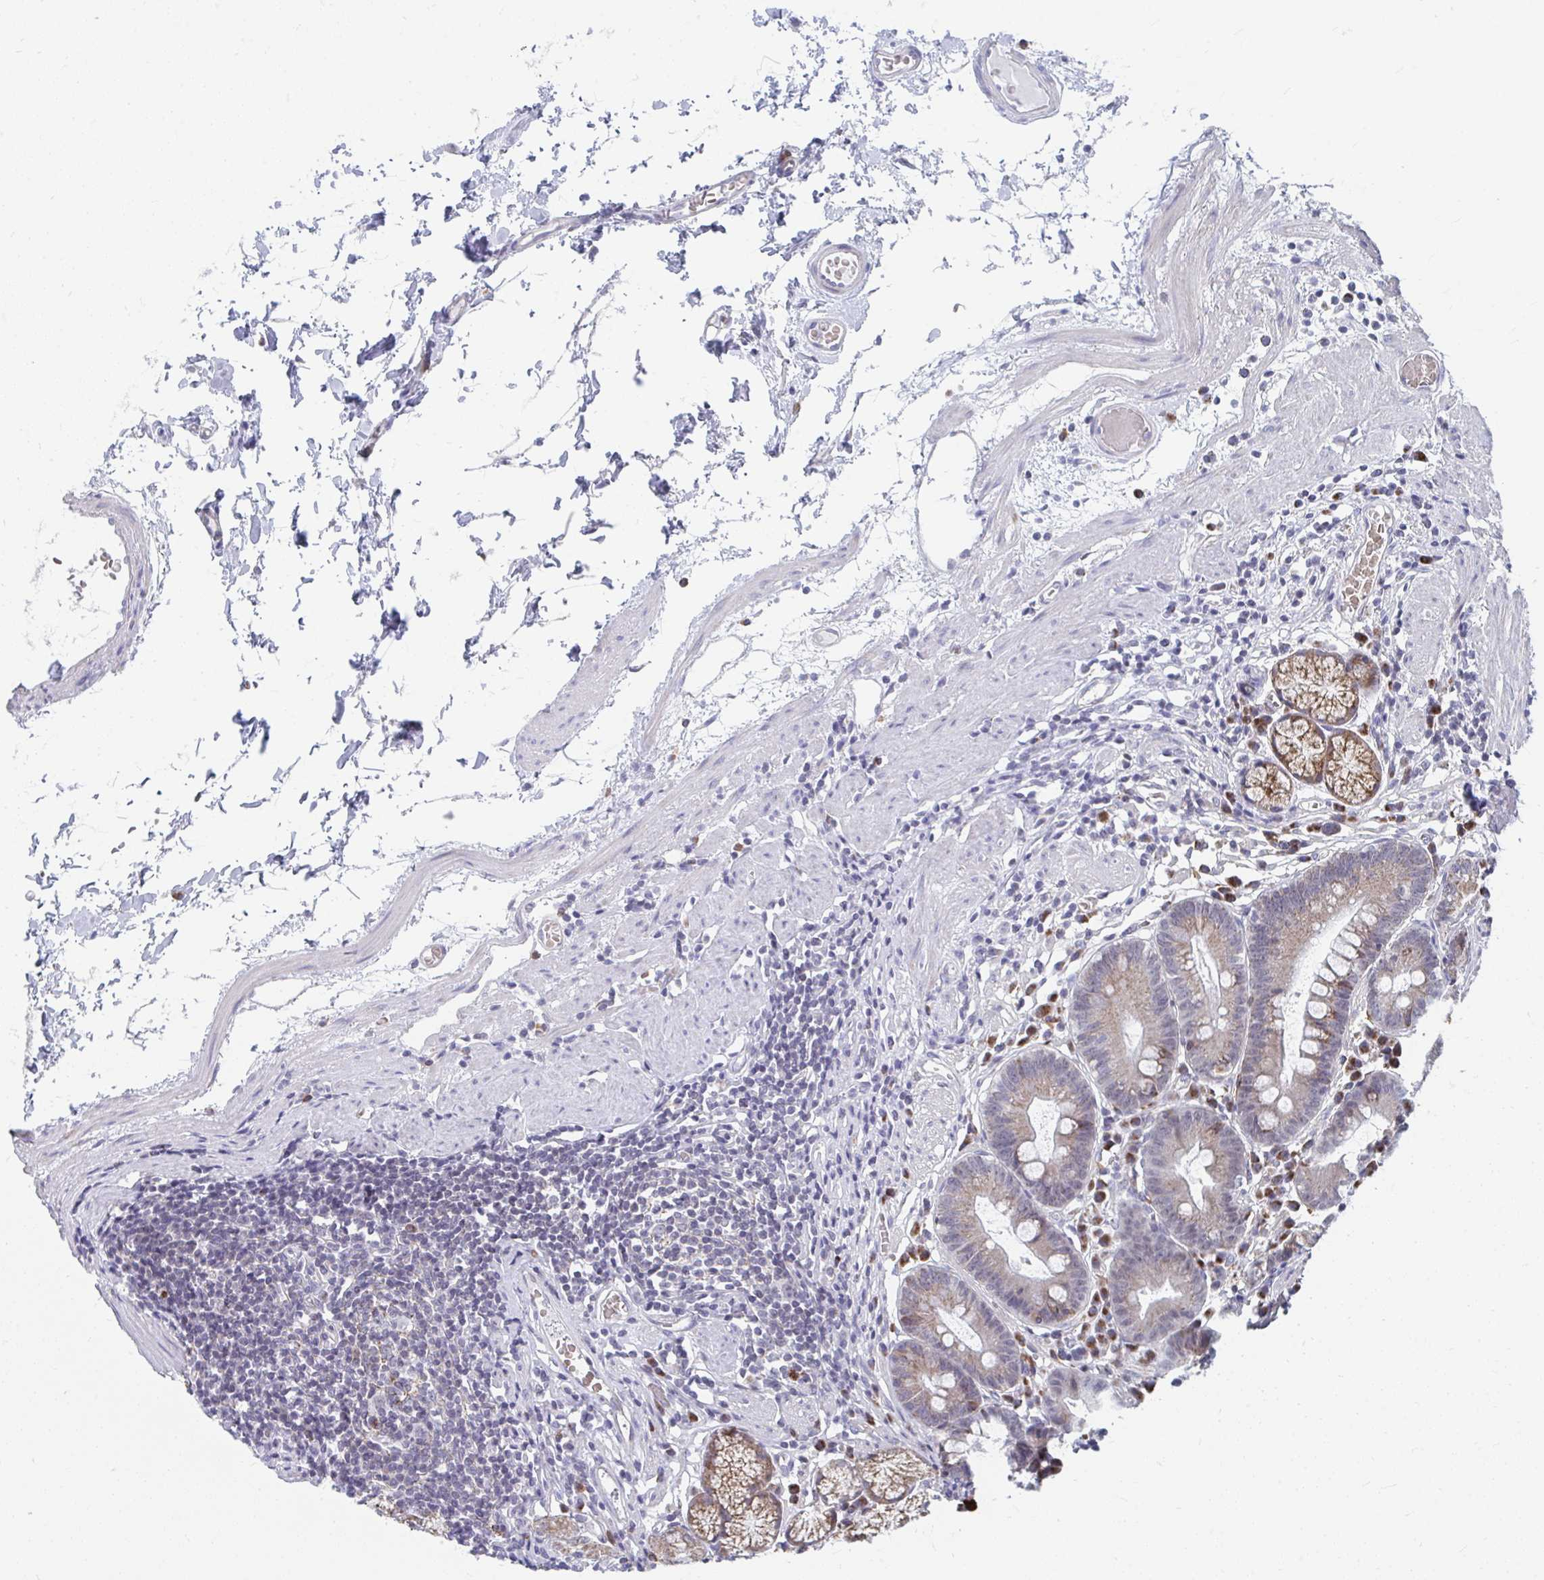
{"staining": {"intensity": "weak", "quantity": ">75%", "location": "cytoplasmic/membranous"}, "tissue": "stomach", "cell_type": "Glandular cells", "image_type": "normal", "snomed": [{"axis": "morphology", "description": "Normal tissue, NOS"}, {"axis": "topography", "description": "Stomach"}], "caption": "Immunohistochemical staining of unremarkable human stomach demonstrates >75% levels of weak cytoplasmic/membranous protein expression in about >75% of glandular cells.", "gene": "PABIR3", "patient": {"sex": "male", "age": 55}}